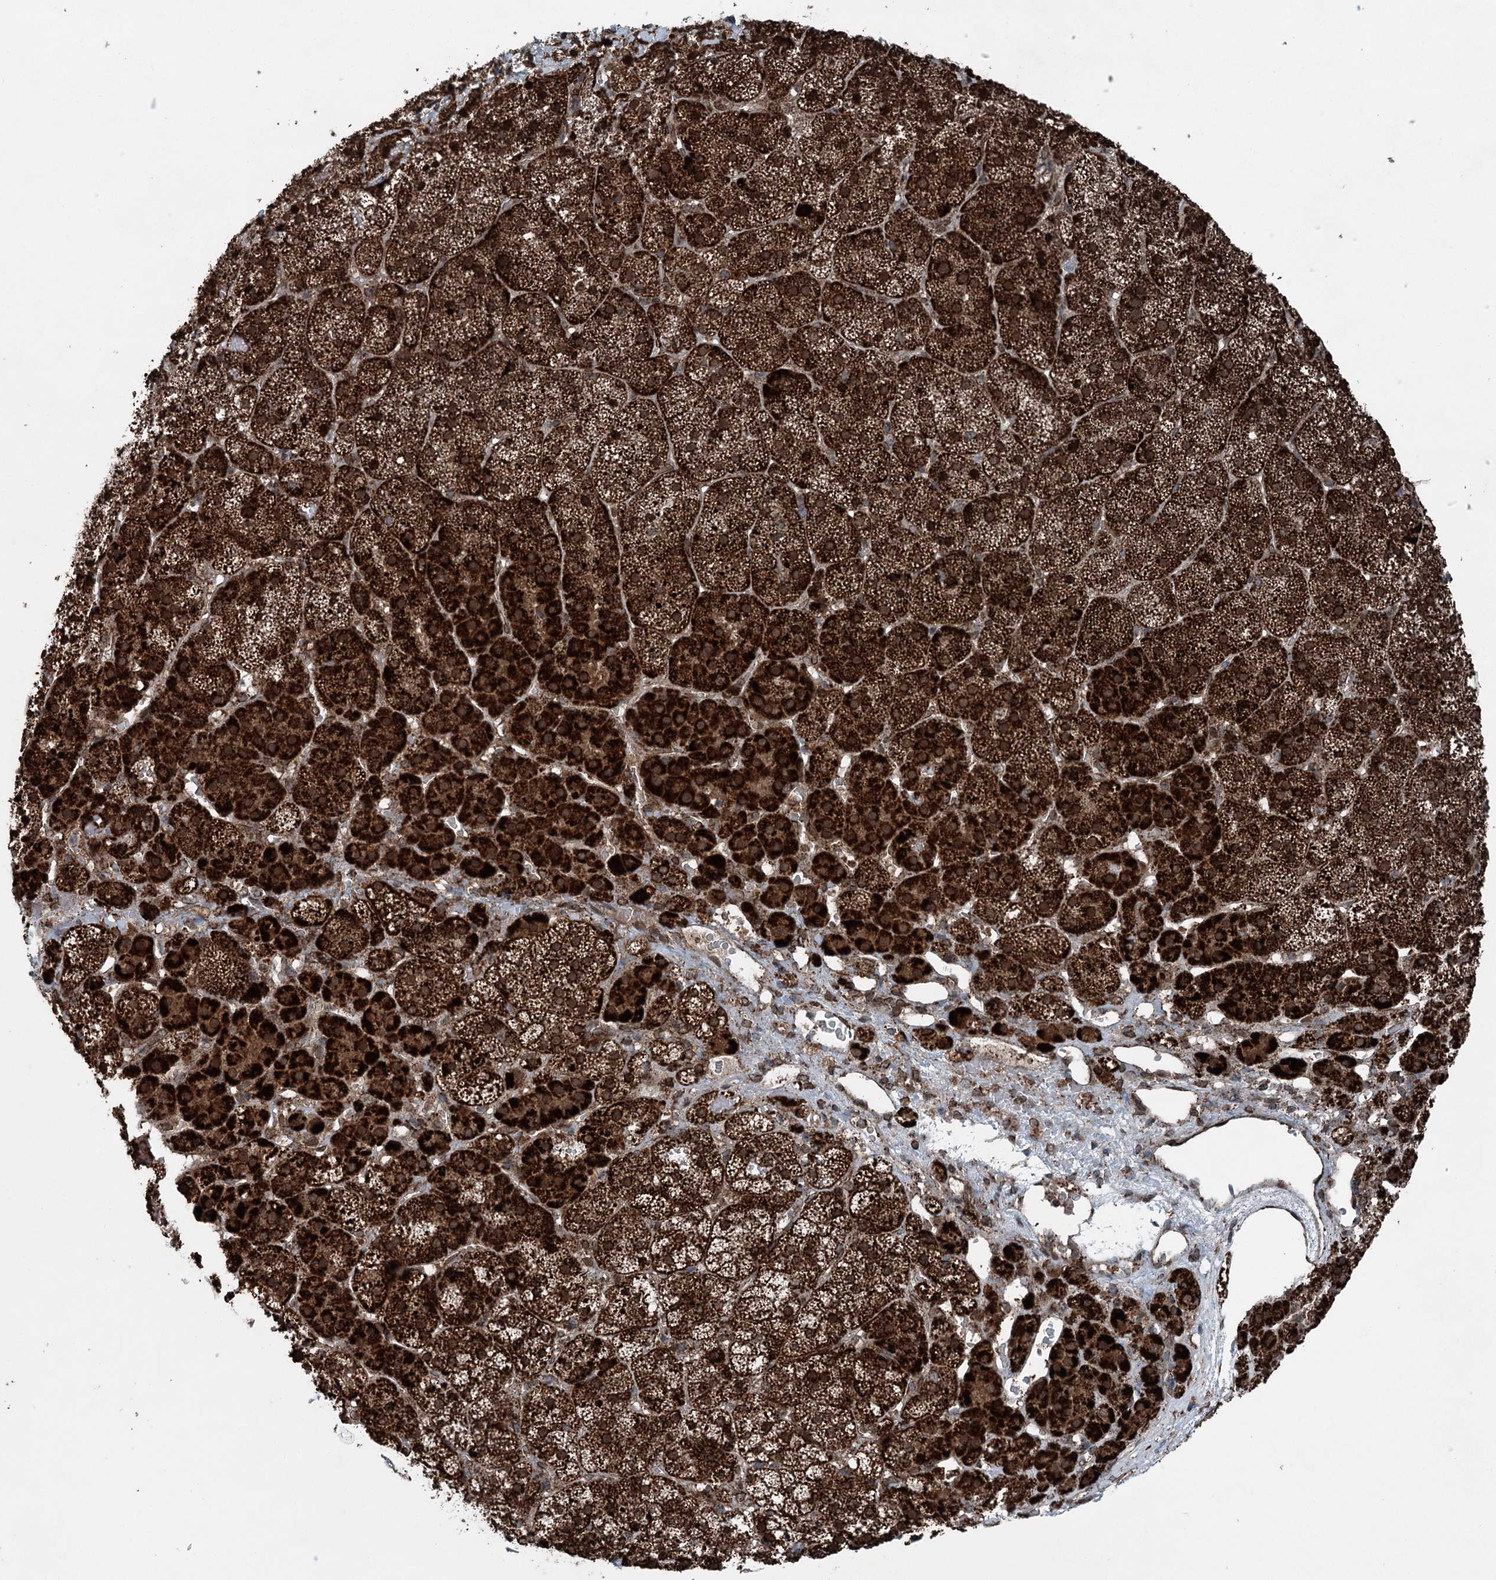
{"staining": {"intensity": "strong", "quantity": ">75%", "location": "cytoplasmic/membranous"}, "tissue": "adrenal gland", "cell_type": "Glandular cells", "image_type": "normal", "snomed": [{"axis": "morphology", "description": "Normal tissue, NOS"}, {"axis": "topography", "description": "Adrenal gland"}], "caption": "Strong cytoplasmic/membranous positivity is appreciated in approximately >75% of glandular cells in unremarkable adrenal gland.", "gene": "BCKDHA", "patient": {"sex": "female", "age": 44}}